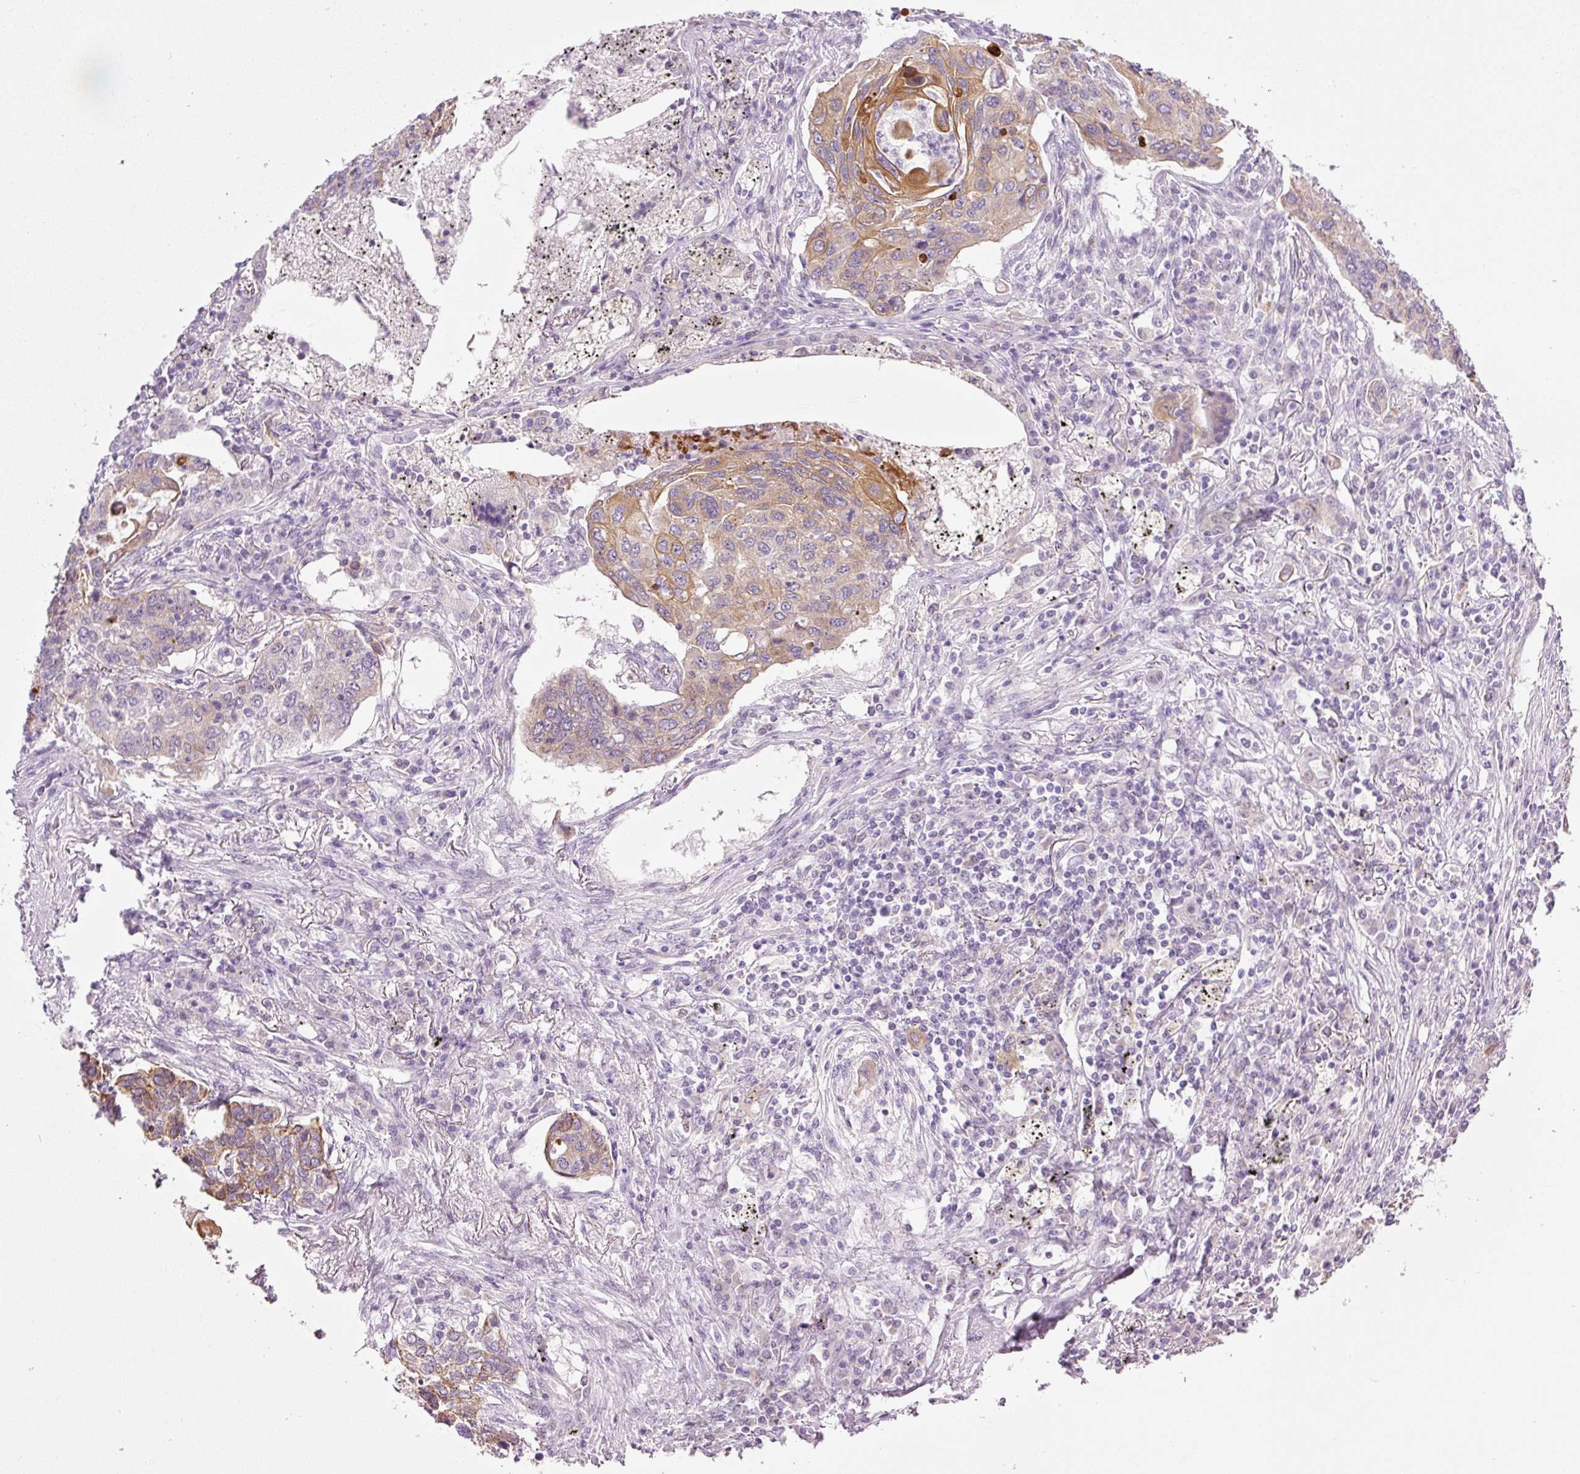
{"staining": {"intensity": "moderate", "quantity": ">75%", "location": "cytoplasmic/membranous"}, "tissue": "lung cancer", "cell_type": "Tumor cells", "image_type": "cancer", "snomed": [{"axis": "morphology", "description": "Squamous cell carcinoma, NOS"}, {"axis": "topography", "description": "Lung"}], "caption": "Immunohistochemistry staining of lung cancer, which exhibits medium levels of moderate cytoplasmic/membranous positivity in about >75% of tumor cells indicating moderate cytoplasmic/membranous protein expression. The staining was performed using DAB (3,3'-diaminobenzidine) (brown) for protein detection and nuclei were counterstained in hematoxylin (blue).", "gene": "SRC", "patient": {"sex": "female", "age": 63}}